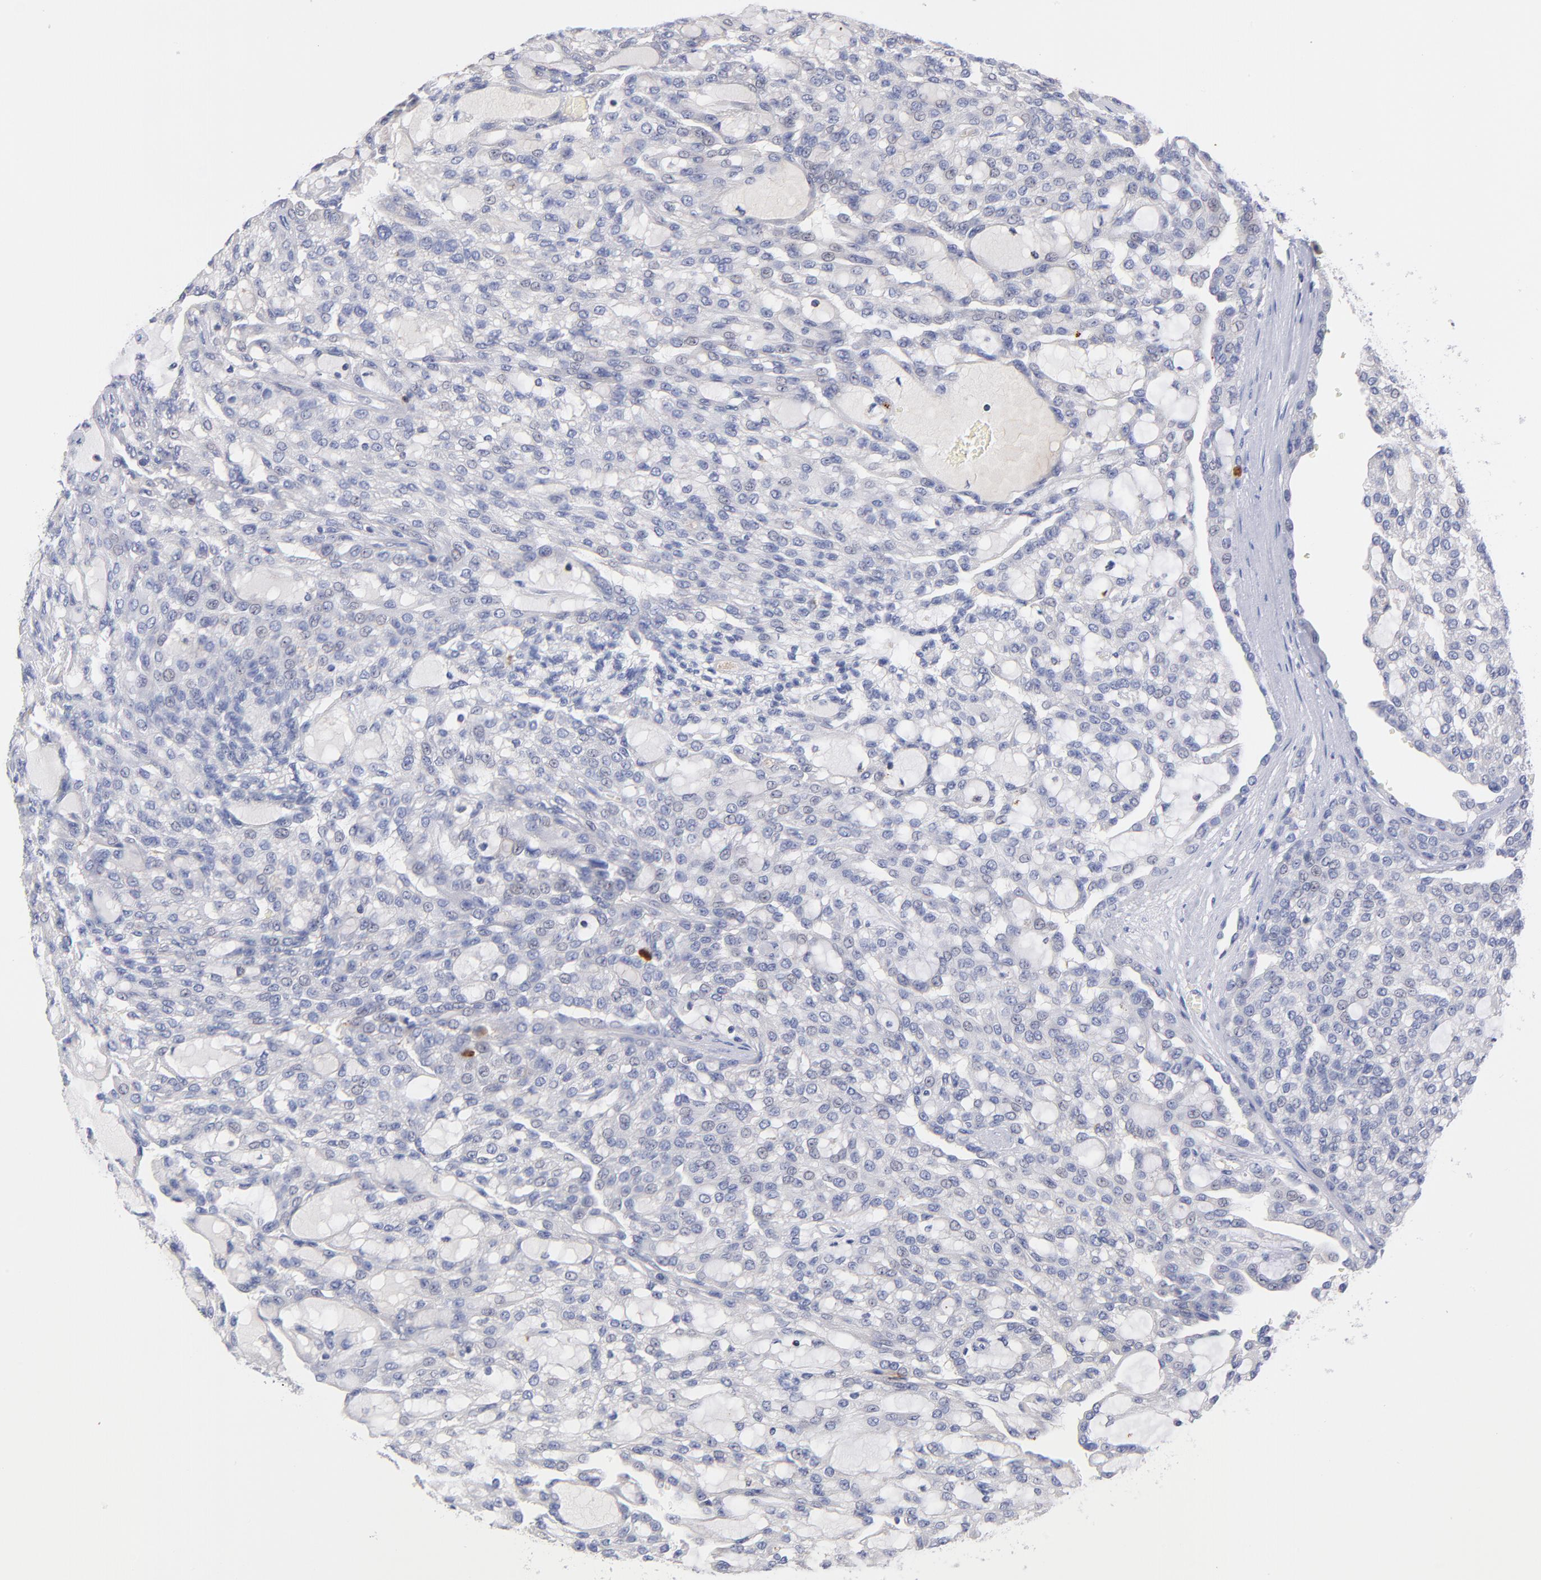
{"staining": {"intensity": "negative", "quantity": "none", "location": "none"}, "tissue": "renal cancer", "cell_type": "Tumor cells", "image_type": "cancer", "snomed": [{"axis": "morphology", "description": "Adenocarcinoma, NOS"}, {"axis": "topography", "description": "Kidney"}], "caption": "The histopathology image displays no staining of tumor cells in renal cancer (adenocarcinoma). (DAB (3,3'-diaminobenzidine) immunohistochemistry (IHC) with hematoxylin counter stain).", "gene": "KREMEN2", "patient": {"sex": "male", "age": 63}}